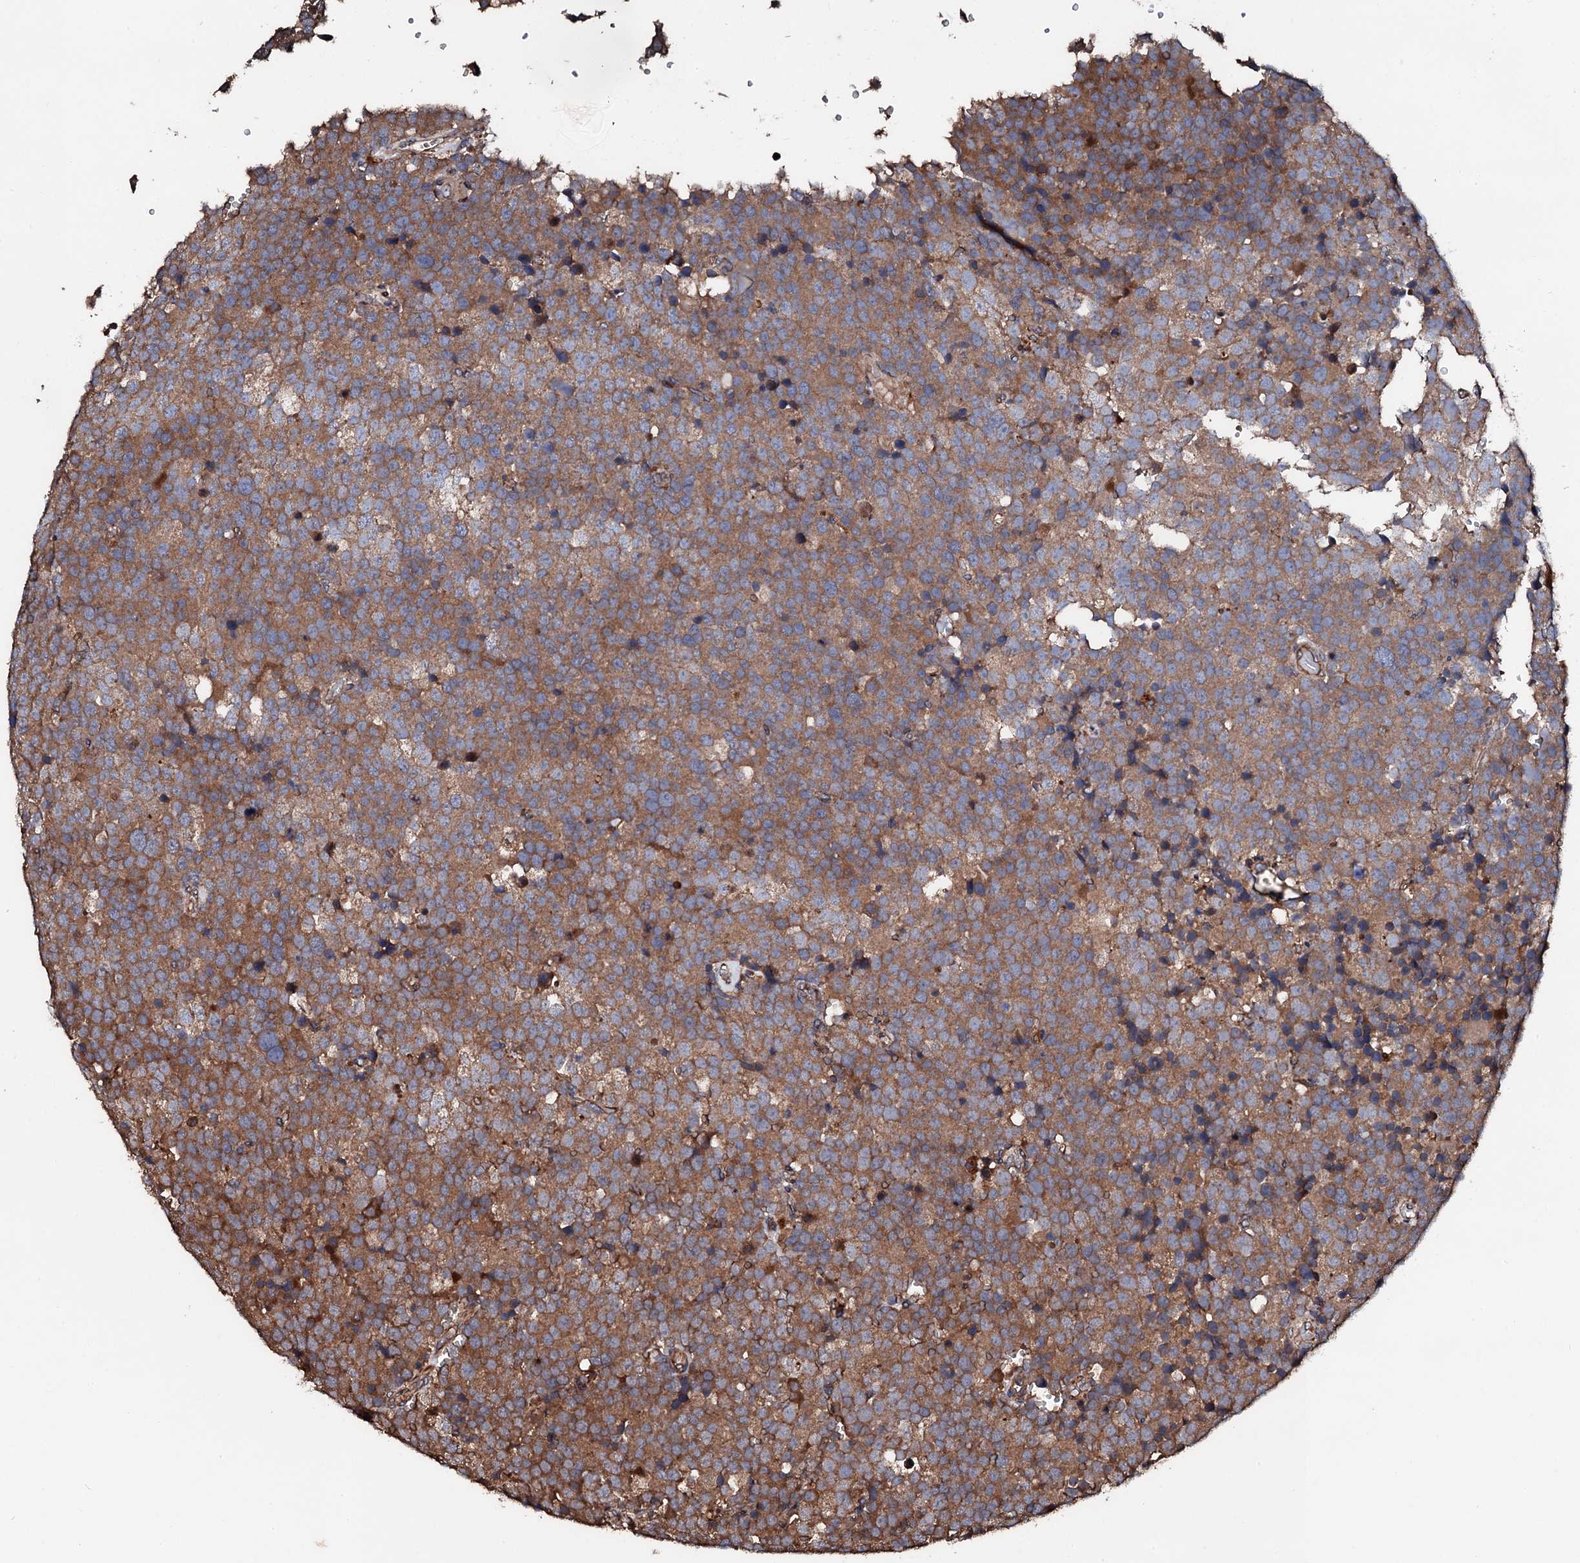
{"staining": {"intensity": "moderate", "quantity": ">75%", "location": "cytoplasmic/membranous"}, "tissue": "testis cancer", "cell_type": "Tumor cells", "image_type": "cancer", "snomed": [{"axis": "morphology", "description": "Seminoma, NOS"}, {"axis": "topography", "description": "Testis"}], "caption": "This histopathology image displays testis seminoma stained with immunohistochemistry to label a protein in brown. The cytoplasmic/membranous of tumor cells show moderate positivity for the protein. Nuclei are counter-stained blue.", "gene": "CKAP5", "patient": {"sex": "male", "age": 71}}